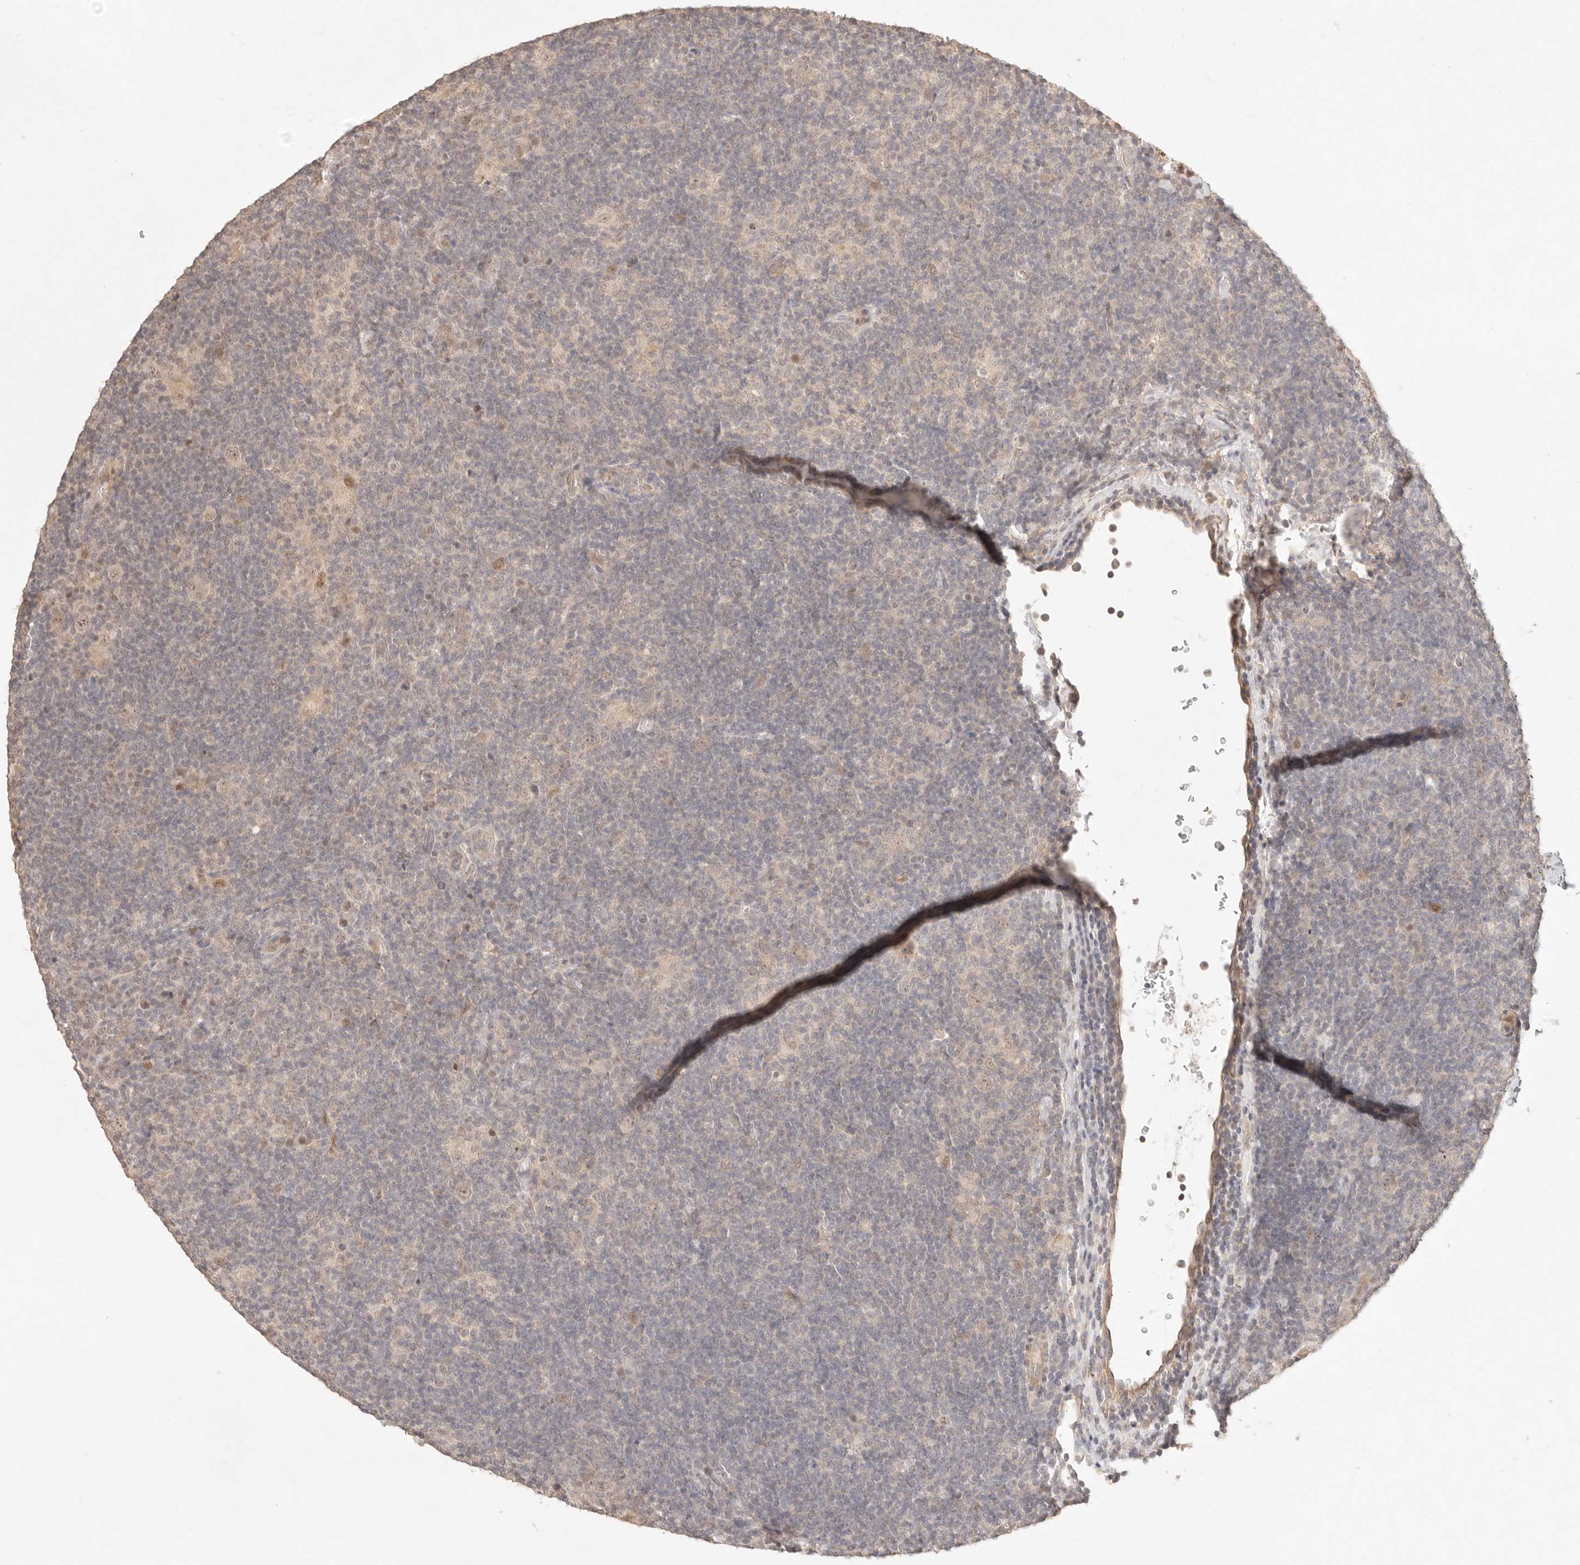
{"staining": {"intensity": "weak", "quantity": ">75%", "location": "nuclear"}, "tissue": "lymphoma", "cell_type": "Tumor cells", "image_type": "cancer", "snomed": [{"axis": "morphology", "description": "Hodgkin's disease, NOS"}, {"axis": "topography", "description": "Lymph node"}], "caption": "Immunohistochemical staining of lymphoma exhibits low levels of weak nuclear protein staining in about >75% of tumor cells. The protein is shown in brown color, while the nuclei are stained blue.", "gene": "MEP1A", "patient": {"sex": "female", "age": 57}}